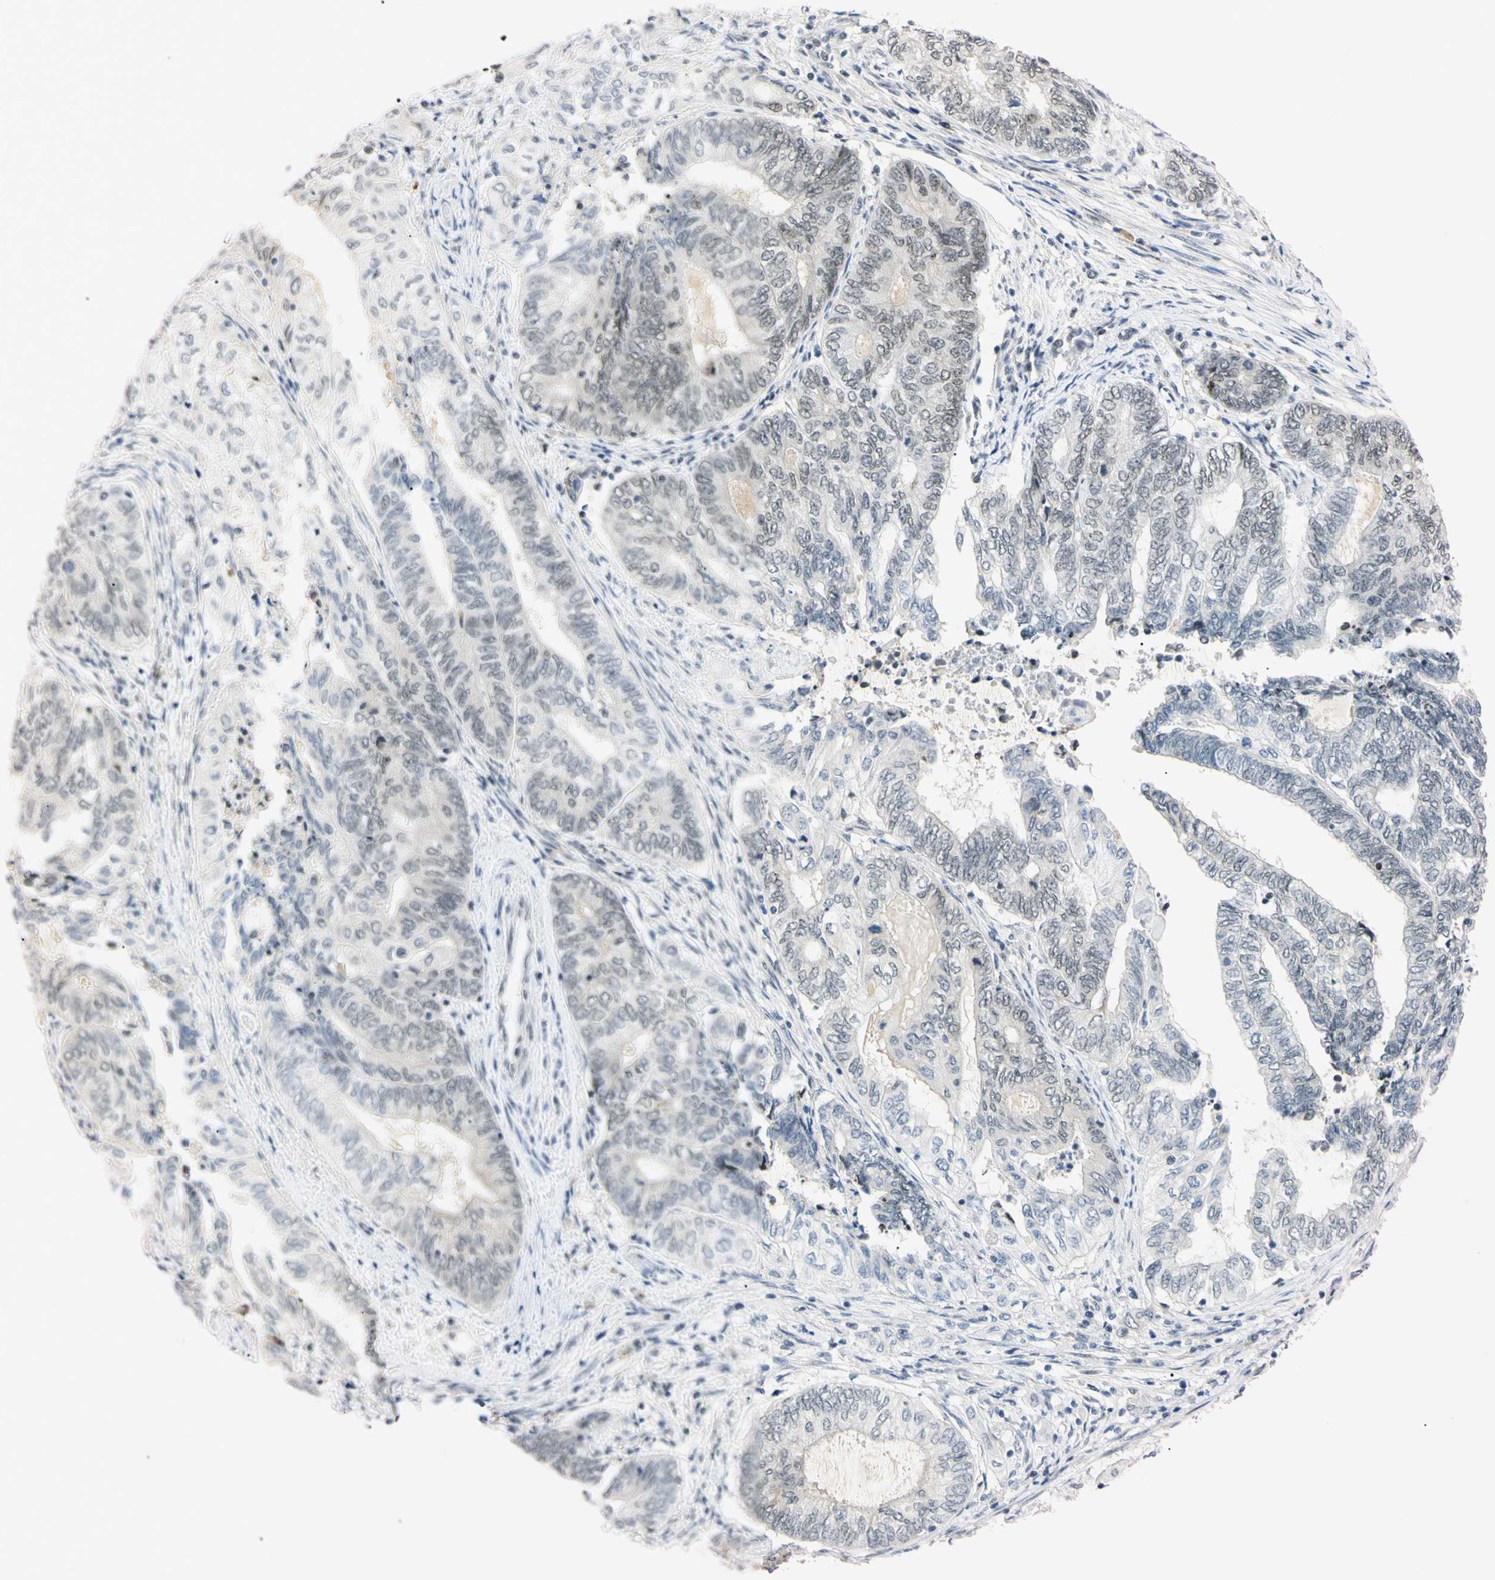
{"staining": {"intensity": "moderate", "quantity": "25%-75%", "location": "nuclear"}, "tissue": "endometrial cancer", "cell_type": "Tumor cells", "image_type": "cancer", "snomed": [{"axis": "morphology", "description": "Adenocarcinoma, NOS"}, {"axis": "topography", "description": "Uterus"}, {"axis": "topography", "description": "Endometrium"}], "caption": "A high-resolution histopathology image shows immunohistochemistry staining of adenocarcinoma (endometrial), which demonstrates moderate nuclear staining in approximately 25%-75% of tumor cells. The staining is performed using DAB brown chromogen to label protein expression. The nuclei are counter-stained blue using hematoxylin.", "gene": "ZNF134", "patient": {"sex": "female", "age": 70}}